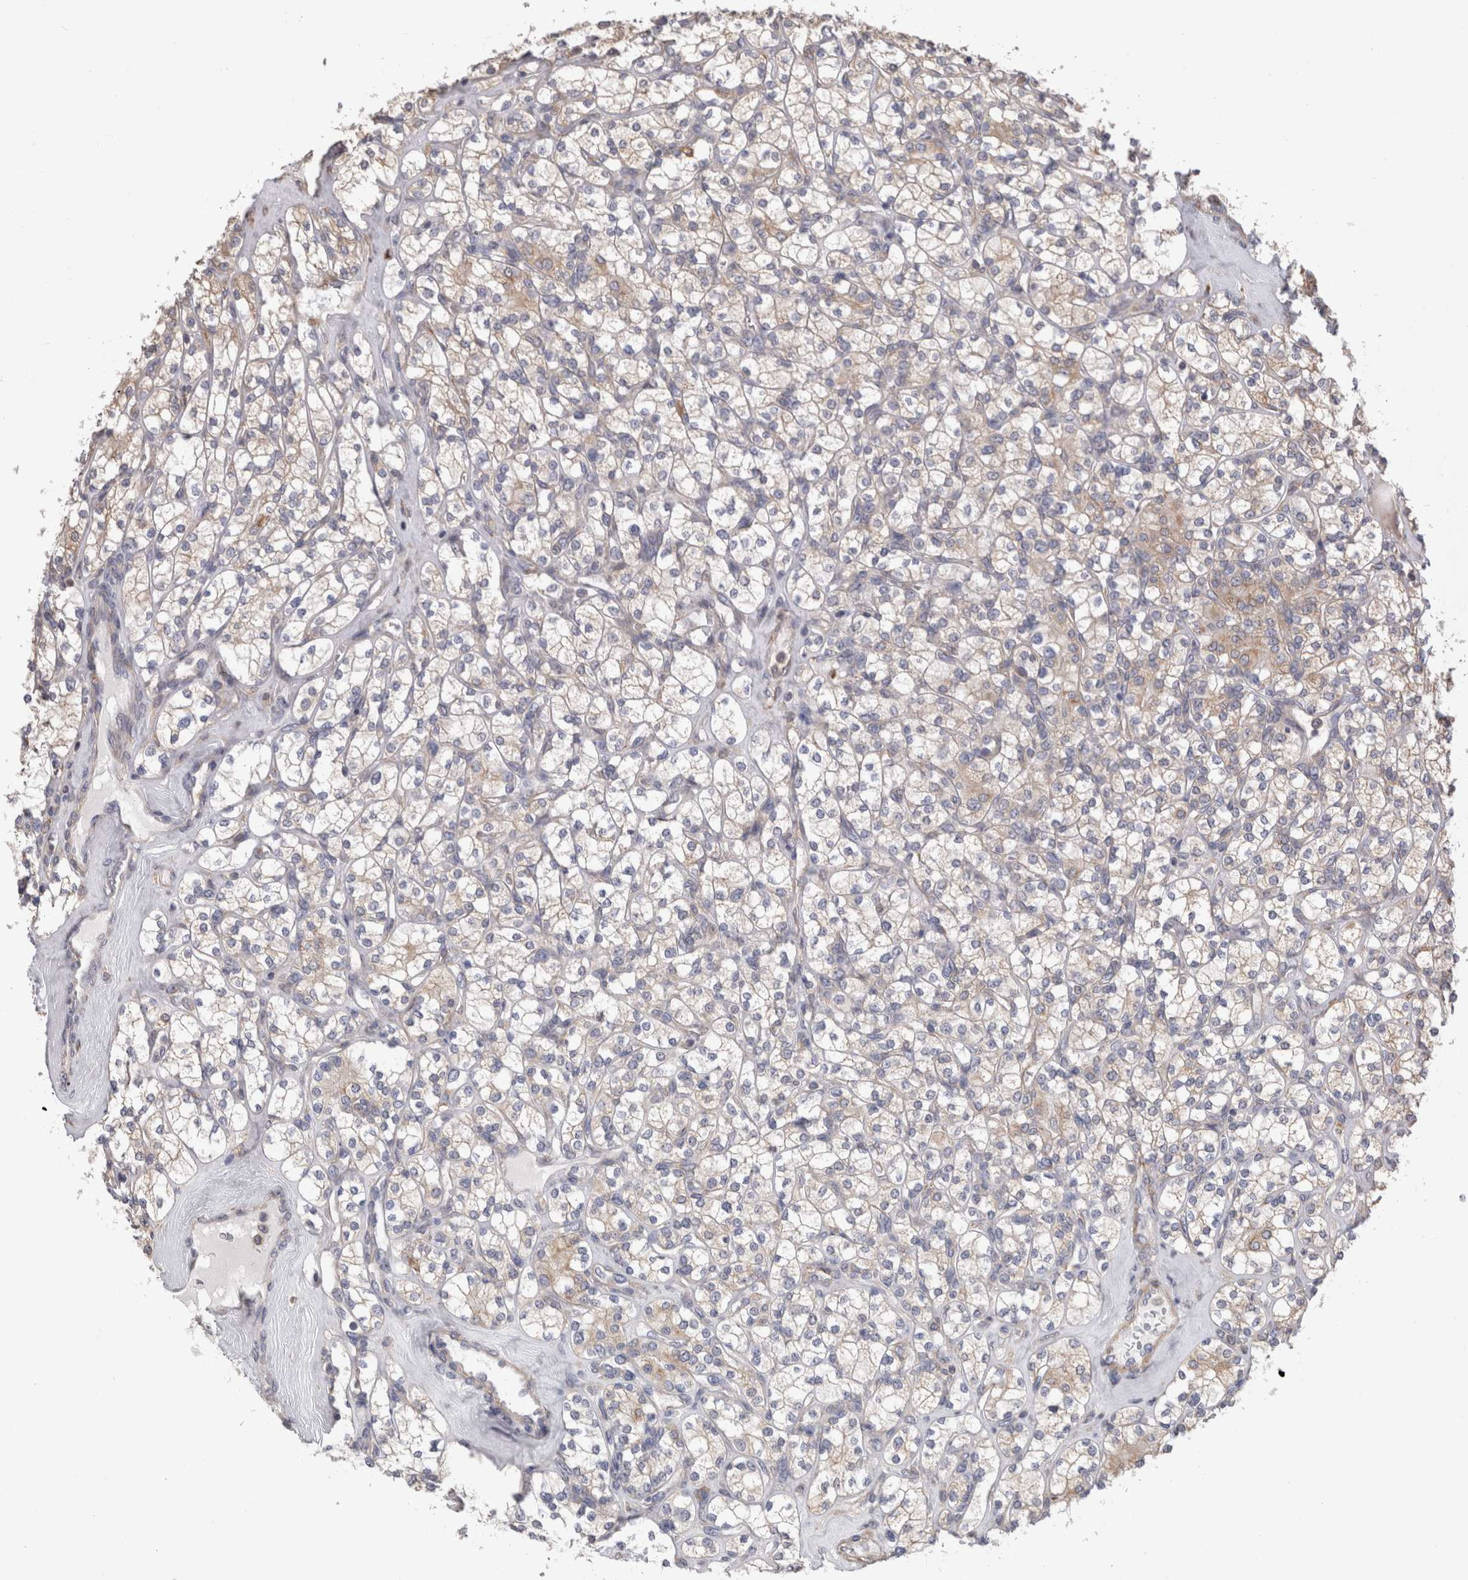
{"staining": {"intensity": "weak", "quantity": "<25%", "location": "cytoplasmic/membranous"}, "tissue": "renal cancer", "cell_type": "Tumor cells", "image_type": "cancer", "snomed": [{"axis": "morphology", "description": "Adenocarcinoma, NOS"}, {"axis": "topography", "description": "Kidney"}], "caption": "A micrograph of human adenocarcinoma (renal) is negative for staining in tumor cells.", "gene": "SMAP2", "patient": {"sex": "male", "age": 77}}